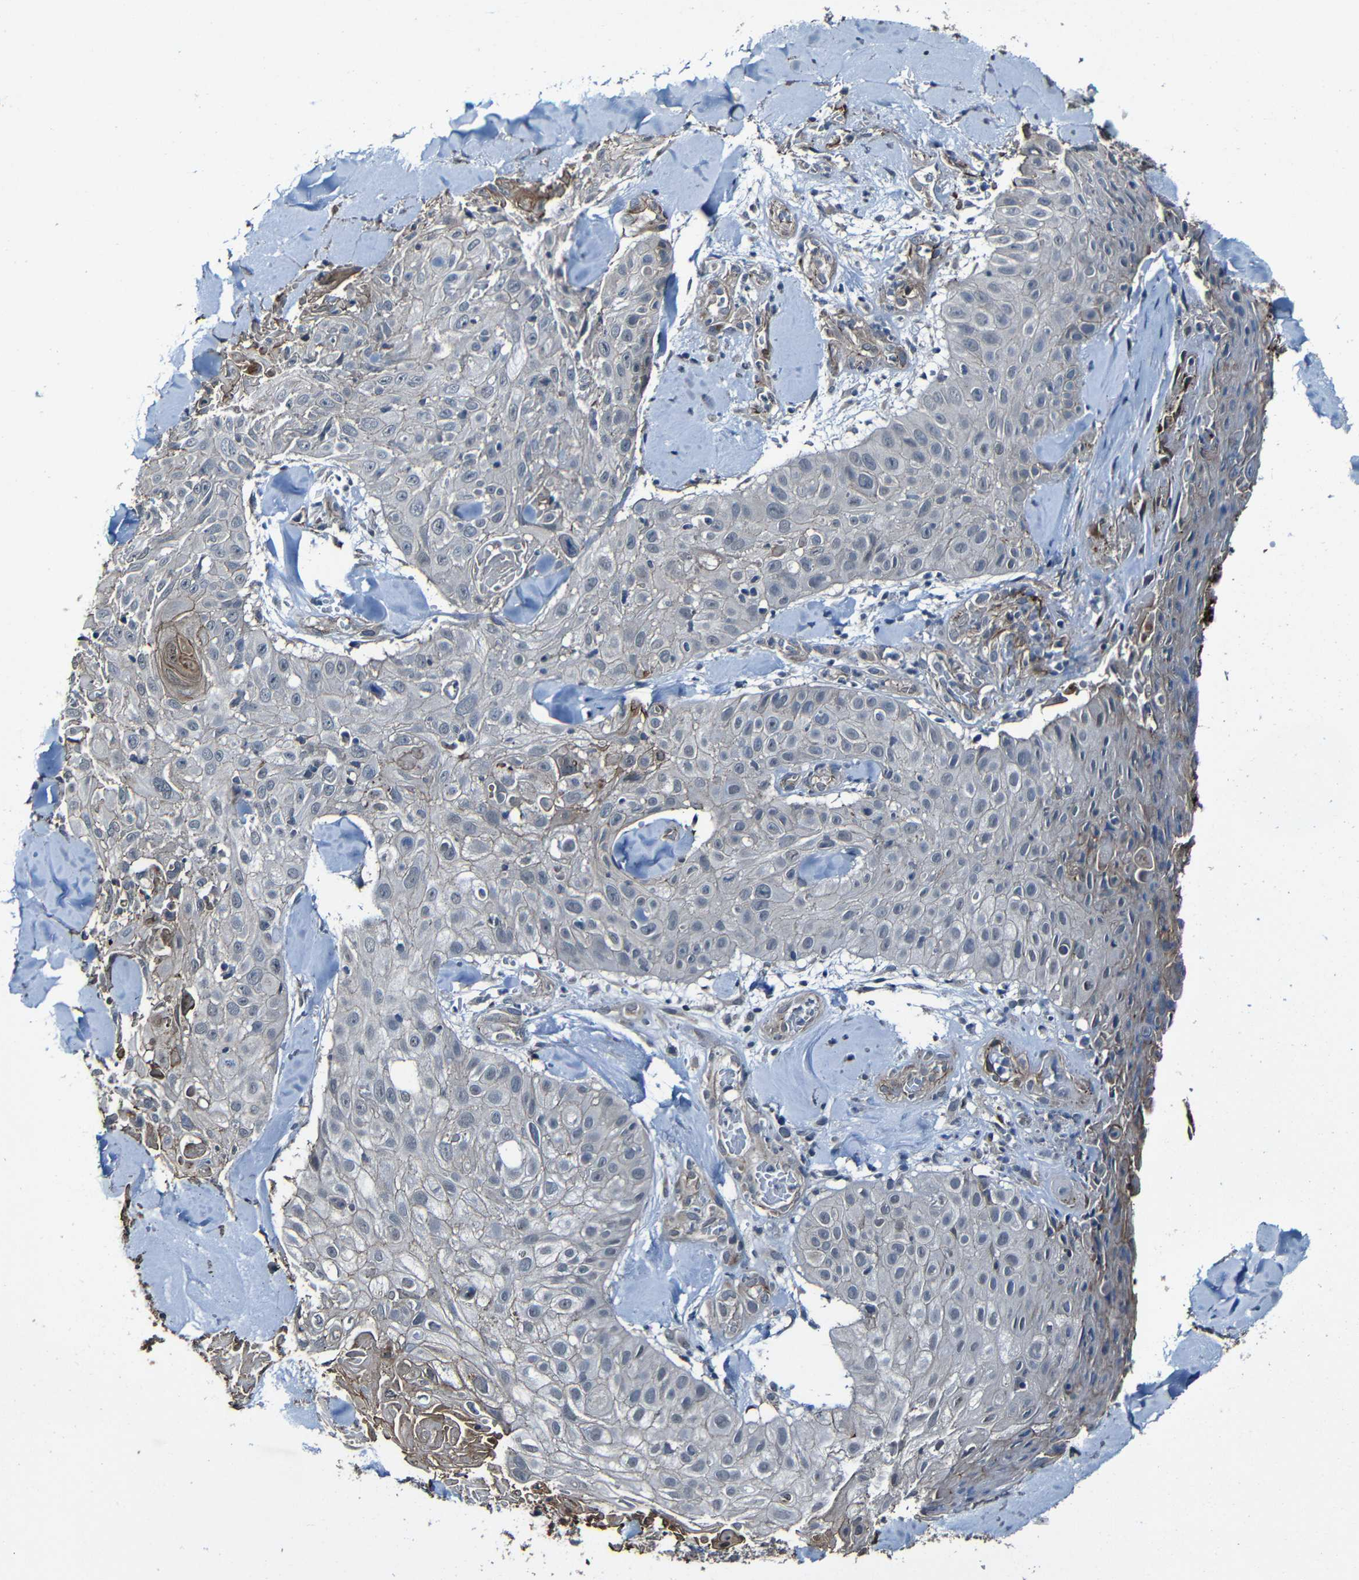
{"staining": {"intensity": "negative", "quantity": "none", "location": "none"}, "tissue": "skin cancer", "cell_type": "Tumor cells", "image_type": "cancer", "snomed": [{"axis": "morphology", "description": "Squamous cell carcinoma, NOS"}, {"axis": "topography", "description": "Skin"}], "caption": "DAB immunohistochemical staining of skin cancer (squamous cell carcinoma) displays no significant expression in tumor cells.", "gene": "LGR5", "patient": {"sex": "male", "age": 86}}